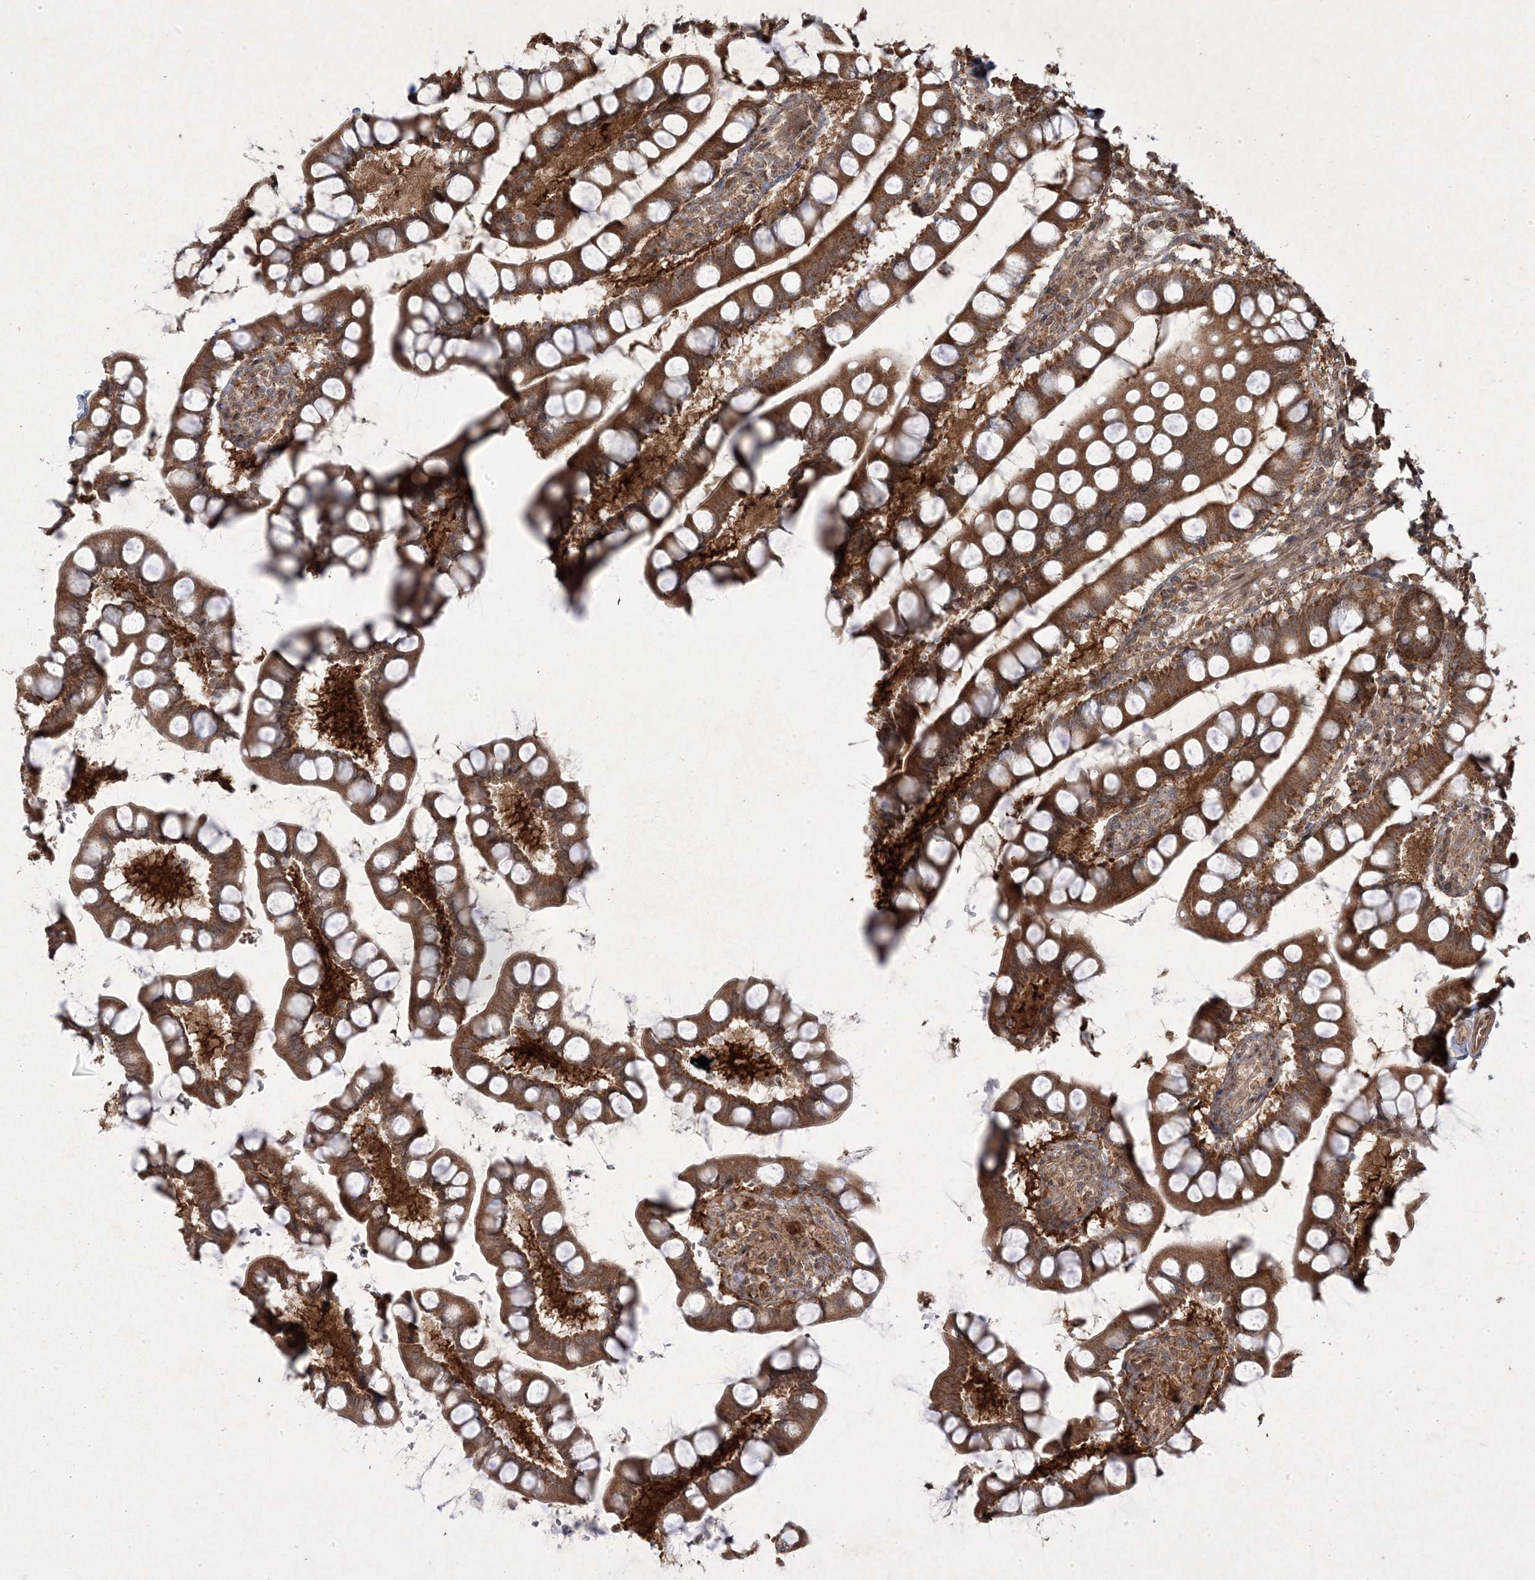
{"staining": {"intensity": "strong", "quantity": ">75%", "location": "cytoplasmic/membranous,nuclear"}, "tissue": "small intestine", "cell_type": "Glandular cells", "image_type": "normal", "snomed": [{"axis": "morphology", "description": "Normal tissue, NOS"}, {"axis": "topography", "description": "Small intestine"}], "caption": "Protein staining reveals strong cytoplasmic/membranous,nuclear staining in about >75% of glandular cells in unremarkable small intestine.", "gene": "PLEKHM2", "patient": {"sex": "male", "age": 52}}